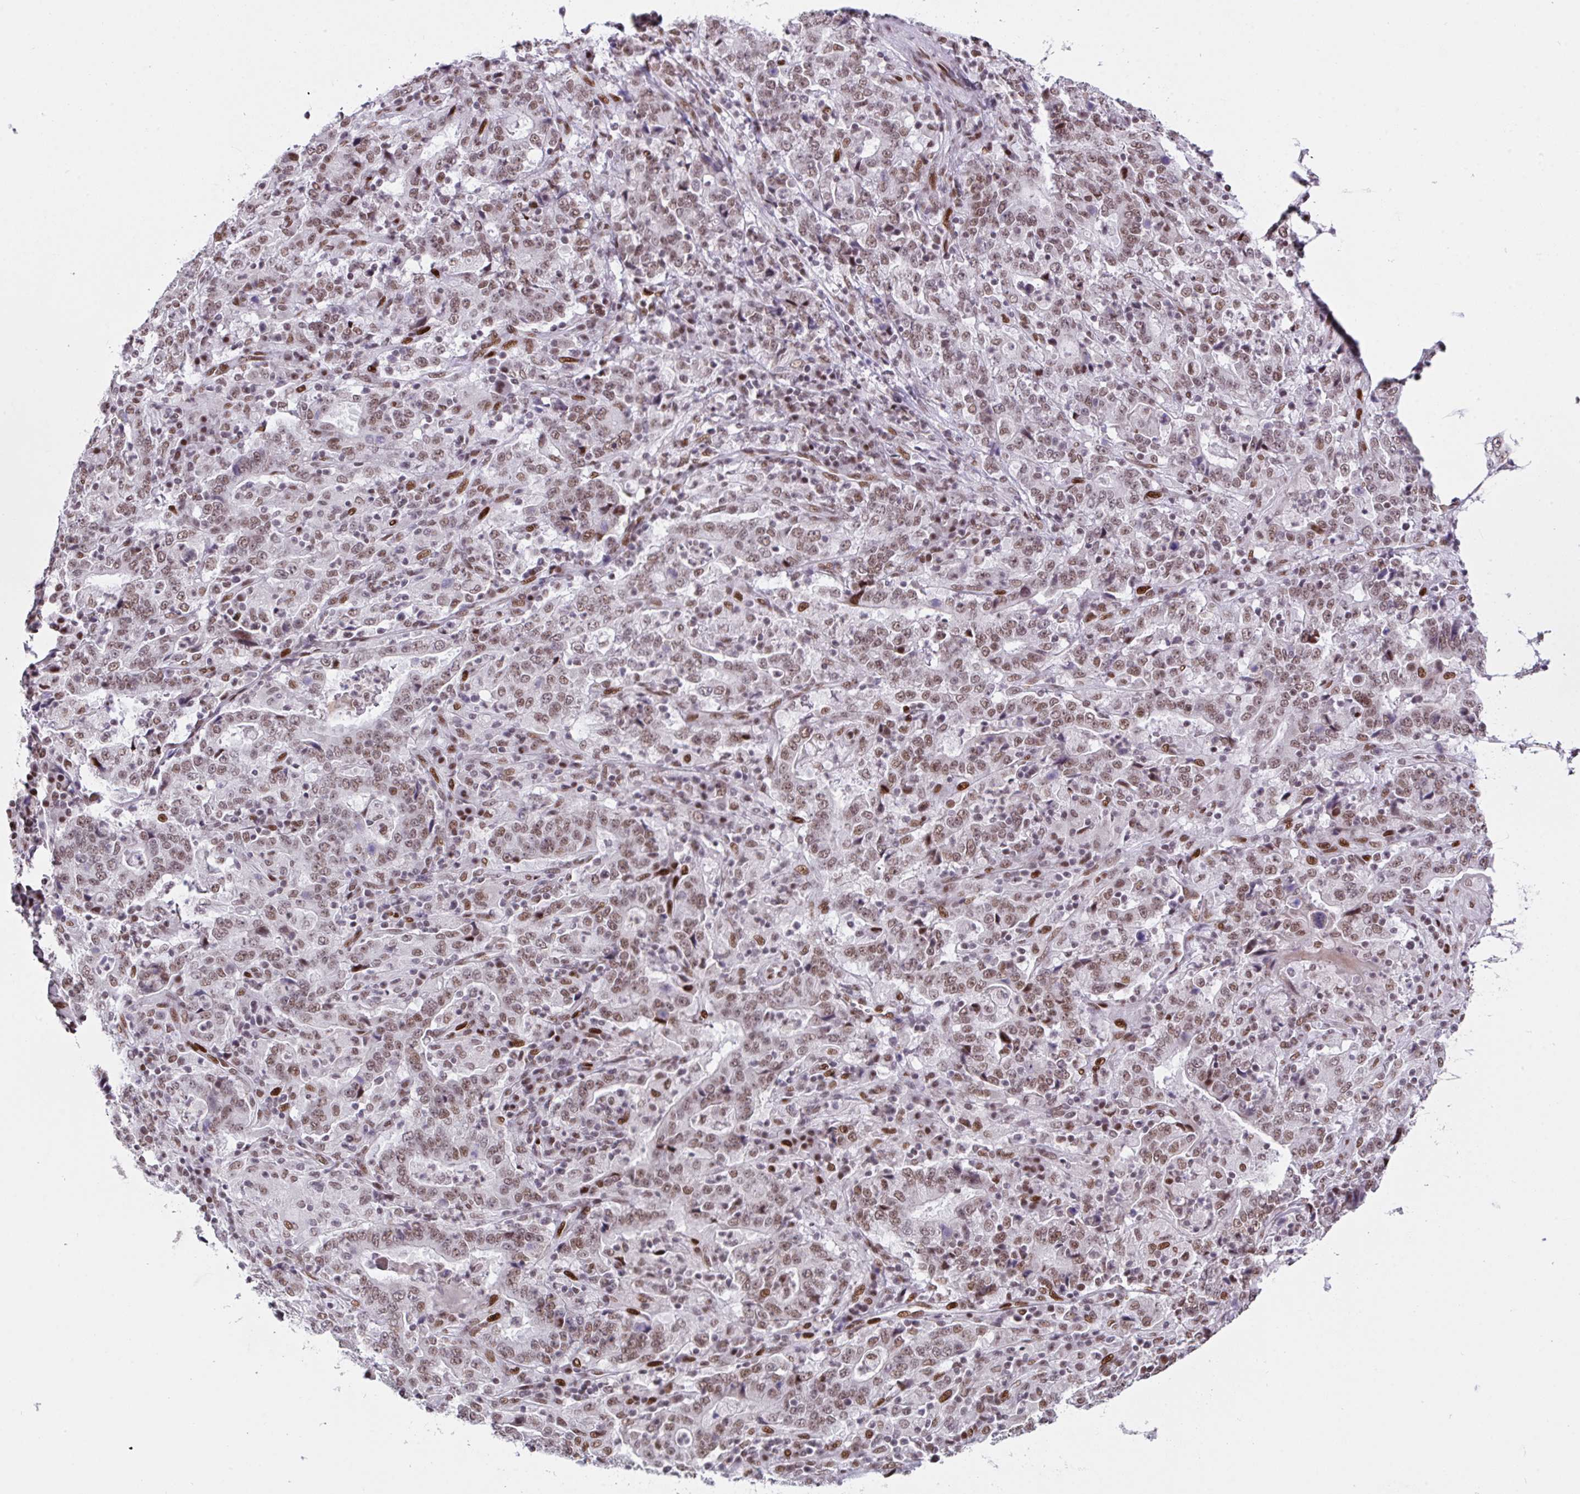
{"staining": {"intensity": "moderate", "quantity": ">75%", "location": "nuclear"}, "tissue": "stomach cancer", "cell_type": "Tumor cells", "image_type": "cancer", "snomed": [{"axis": "morphology", "description": "Normal tissue, NOS"}, {"axis": "morphology", "description": "Adenocarcinoma, NOS"}, {"axis": "topography", "description": "Stomach, upper"}, {"axis": "topography", "description": "Stomach"}], "caption": "Protein analysis of adenocarcinoma (stomach) tissue demonstrates moderate nuclear expression in about >75% of tumor cells.", "gene": "CLP1", "patient": {"sex": "male", "age": 59}}